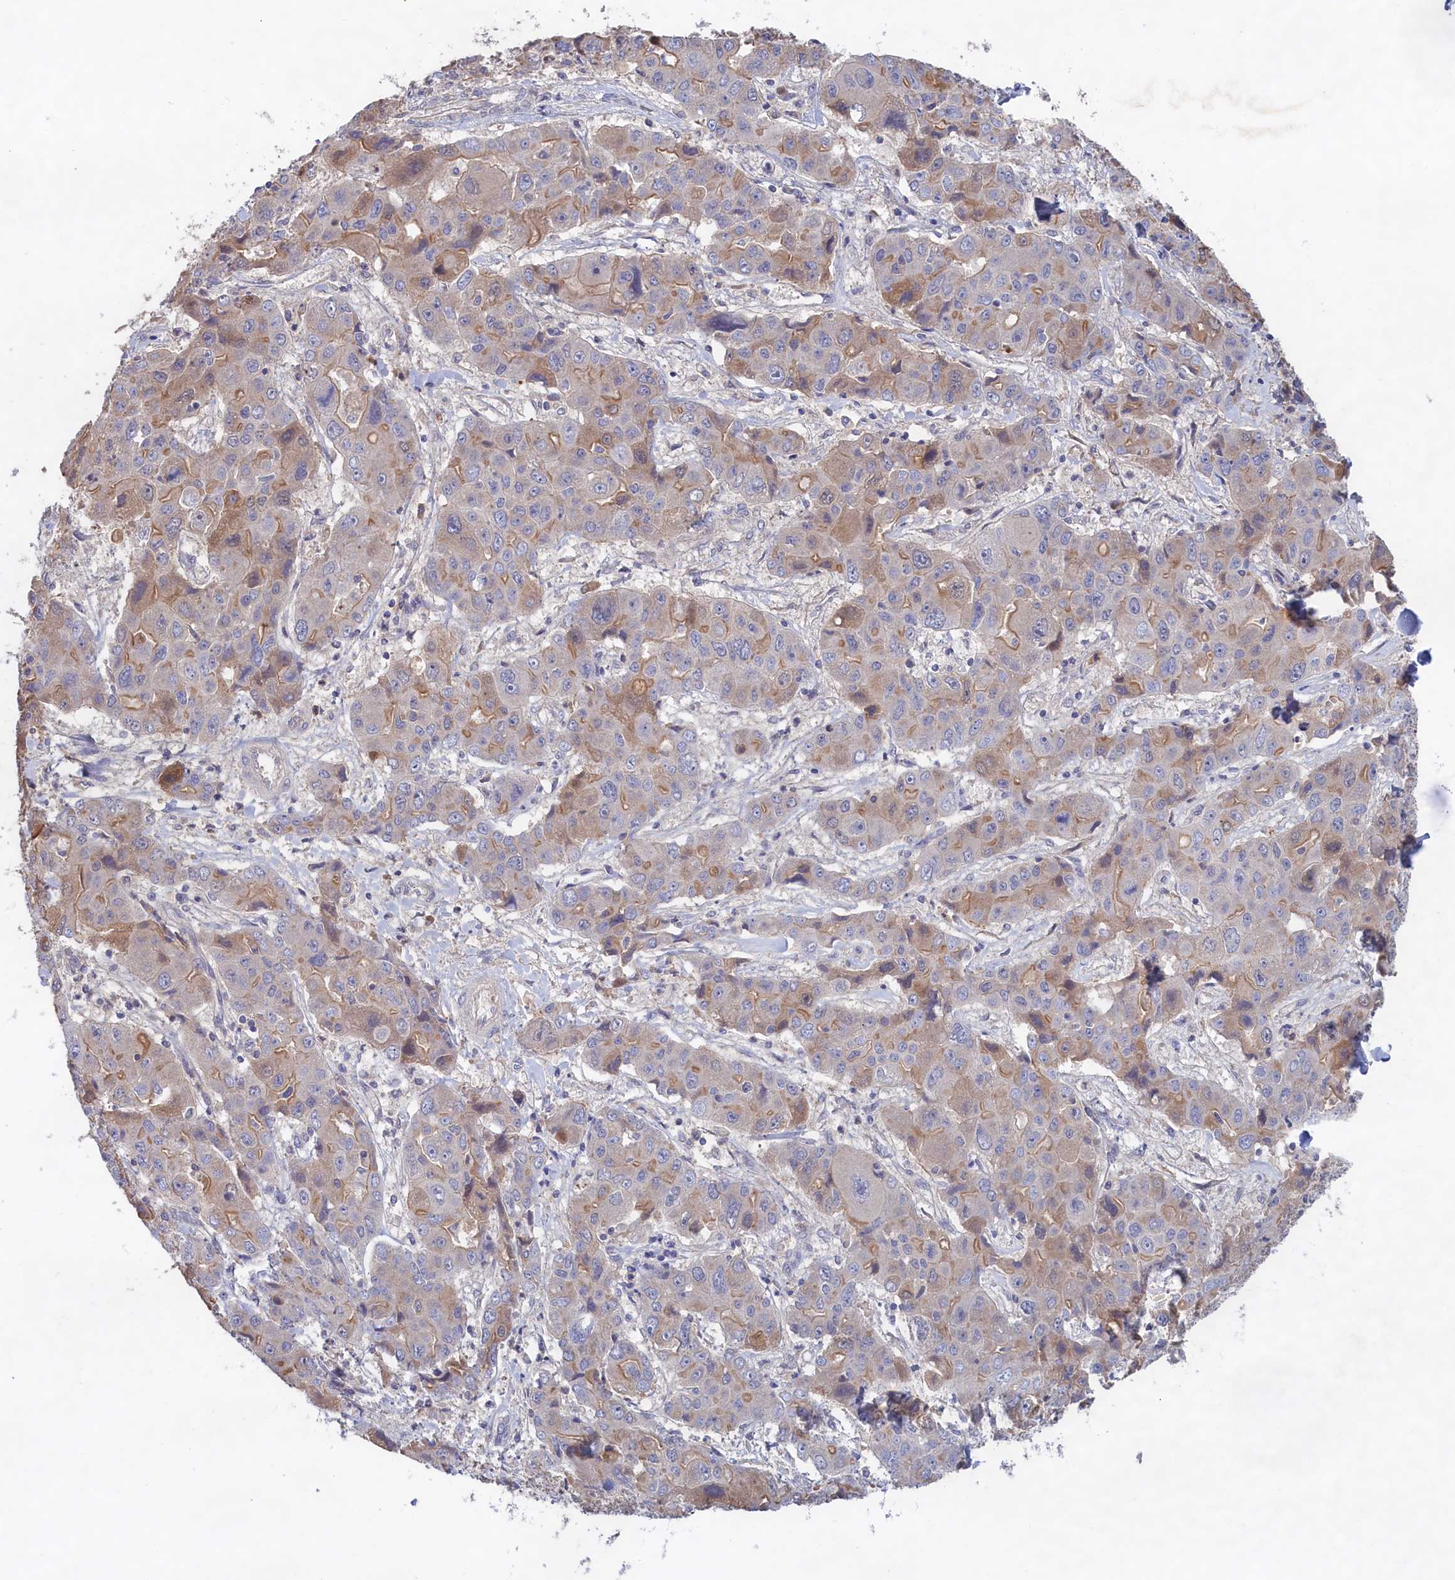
{"staining": {"intensity": "weak", "quantity": "<25%", "location": "cytoplasmic/membranous"}, "tissue": "liver cancer", "cell_type": "Tumor cells", "image_type": "cancer", "snomed": [{"axis": "morphology", "description": "Cholangiocarcinoma"}, {"axis": "topography", "description": "Liver"}], "caption": "Immunohistochemistry histopathology image of cholangiocarcinoma (liver) stained for a protein (brown), which demonstrates no staining in tumor cells.", "gene": "CELF5", "patient": {"sex": "male", "age": 67}}